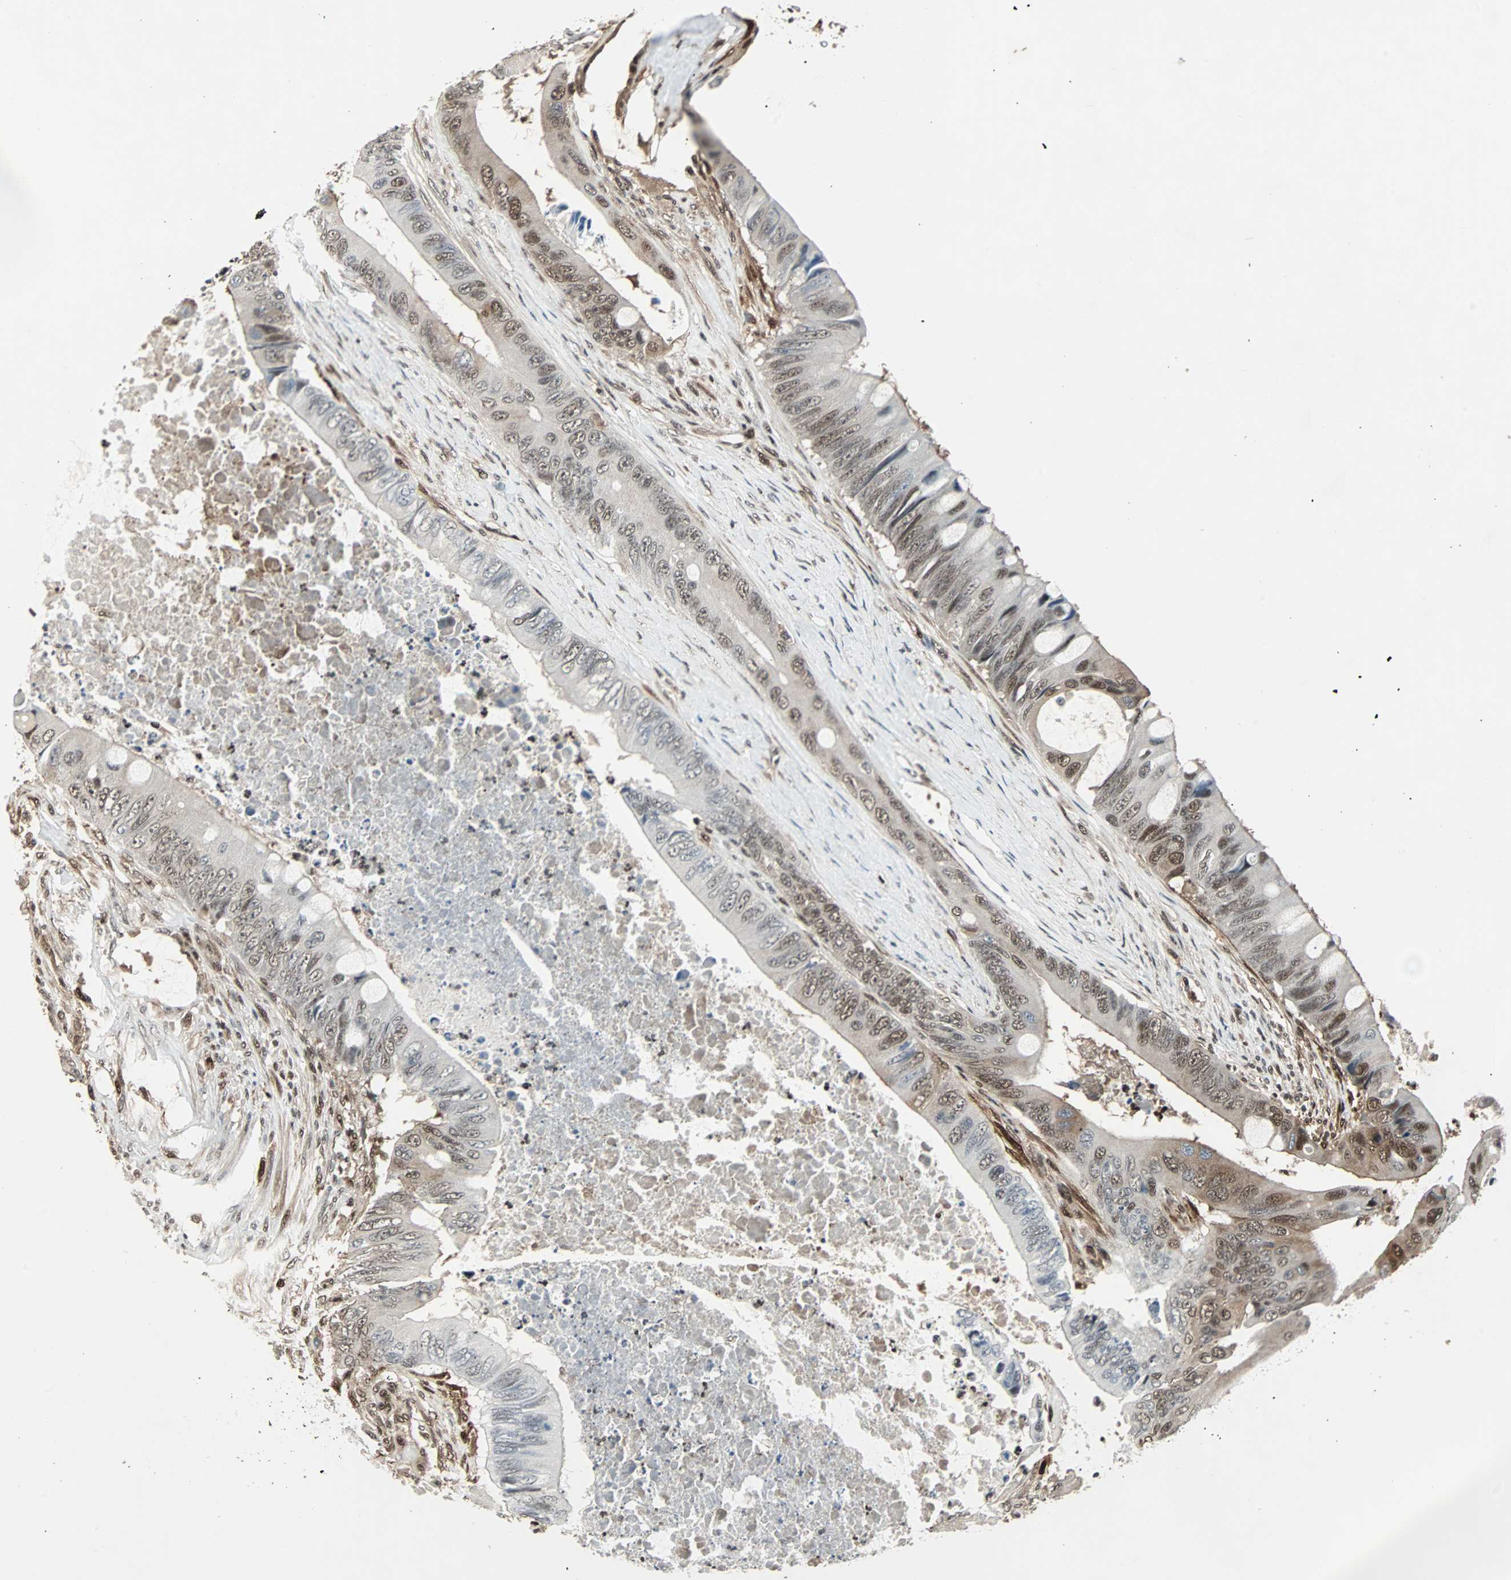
{"staining": {"intensity": "moderate", "quantity": "25%-75%", "location": "cytoplasmic/membranous,nuclear"}, "tissue": "colorectal cancer", "cell_type": "Tumor cells", "image_type": "cancer", "snomed": [{"axis": "morphology", "description": "Adenocarcinoma, NOS"}, {"axis": "topography", "description": "Rectum"}], "caption": "Immunohistochemical staining of human colorectal adenocarcinoma exhibits medium levels of moderate cytoplasmic/membranous and nuclear positivity in about 25%-75% of tumor cells.", "gene": "ACLY", "patient": {"sex": "female", "age": 77}}